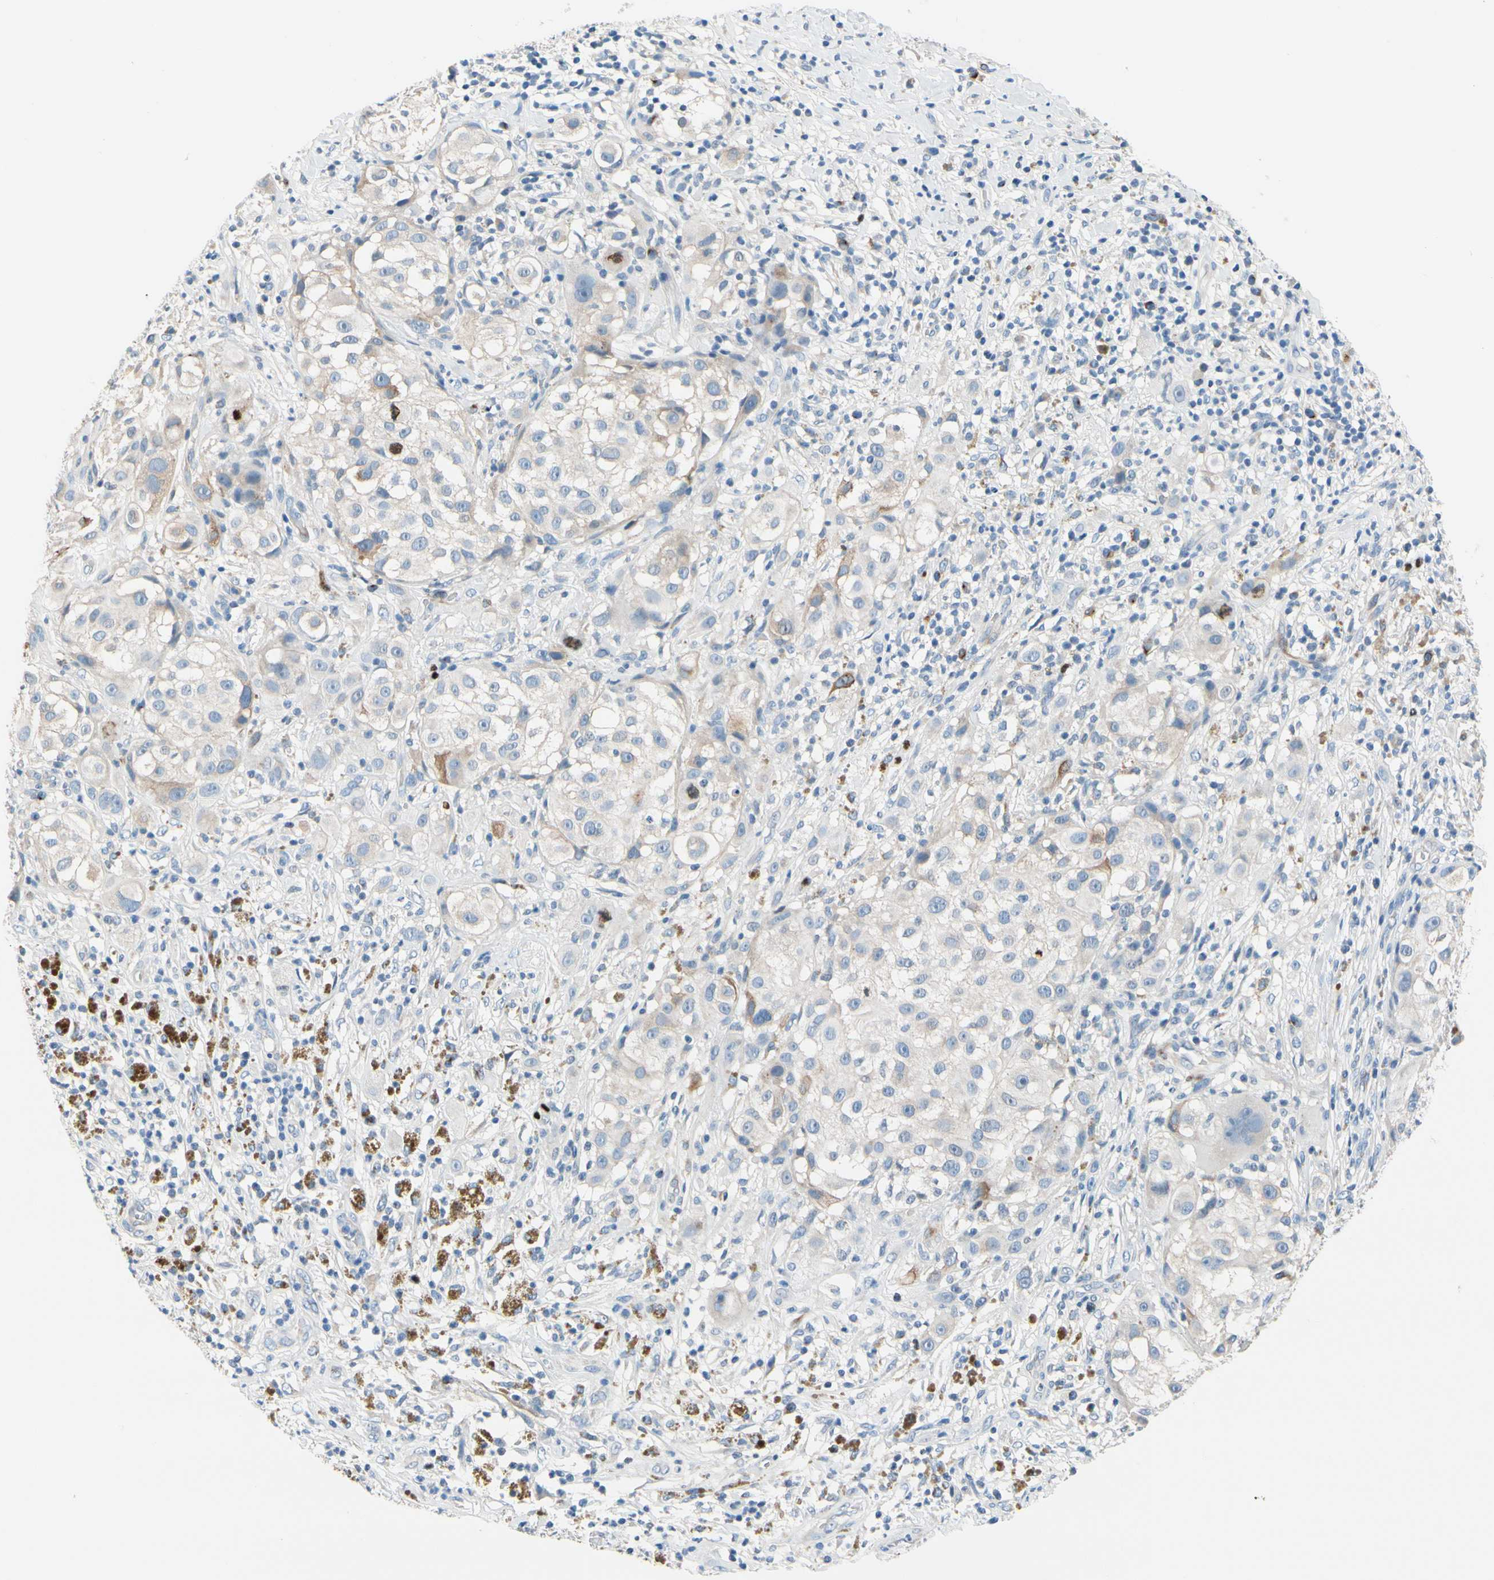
{"staining": {"intensity": "weak", "quantity": "<25%", "location": "cytoplasmic/membranous"}, "tissue": "melanoma", "cell_type": "Tumor cells", "image_type": "cancer", "snomed": [{"axis": "morphology", "description": "Necrosis, NOS"}, {"axis": "morphology", "description": "Malignant melanoma, NOS"}, {"axis": "topography", "description": "Skin"}], "caption": "This is an immunohistochemistry (IHC) image of human malignant melanoma. There is no staining in tumor cells.", "gene": "CKAP2", "patient": {"sex": "female", "age": 87}}